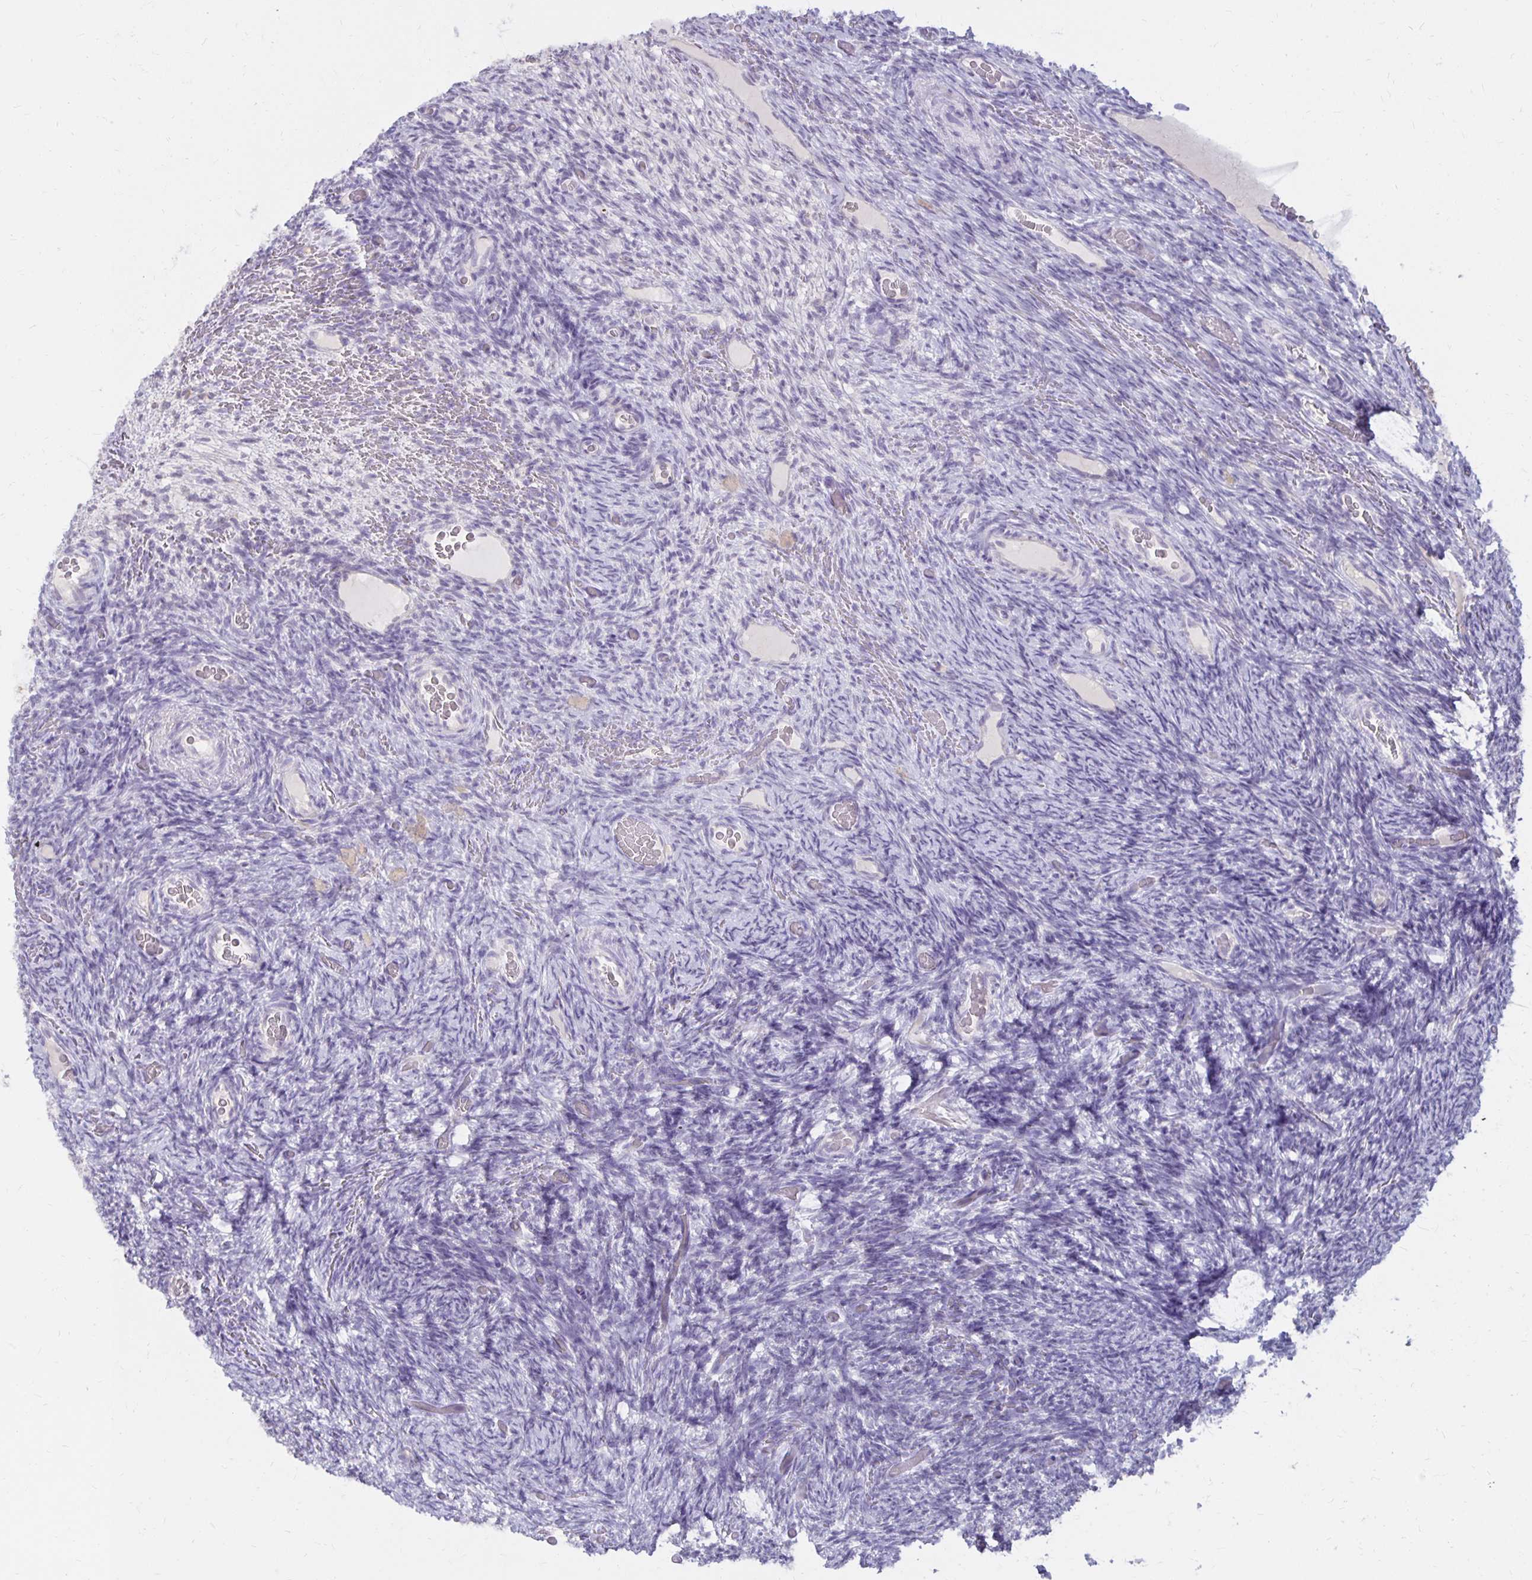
{"staining": {"intensity": "strong", "quantity": ">75%", "location": "cytoplasmic/membranous"}, "tissue": "ovary", "cell_type": "Follicle cells", "image_type": "normal", "snomed": [{"axis": "morphology", "description": "Normal tissue, NOS"}, {"axis": "topography", "description": "Ovary"}], "caption": "A brown stain labels strong cytoplasmic/membranous expression of a protein in follicle cells of benign ovary.", "gene": "IER3", "patient": {"sex": "female", "age": 34}}